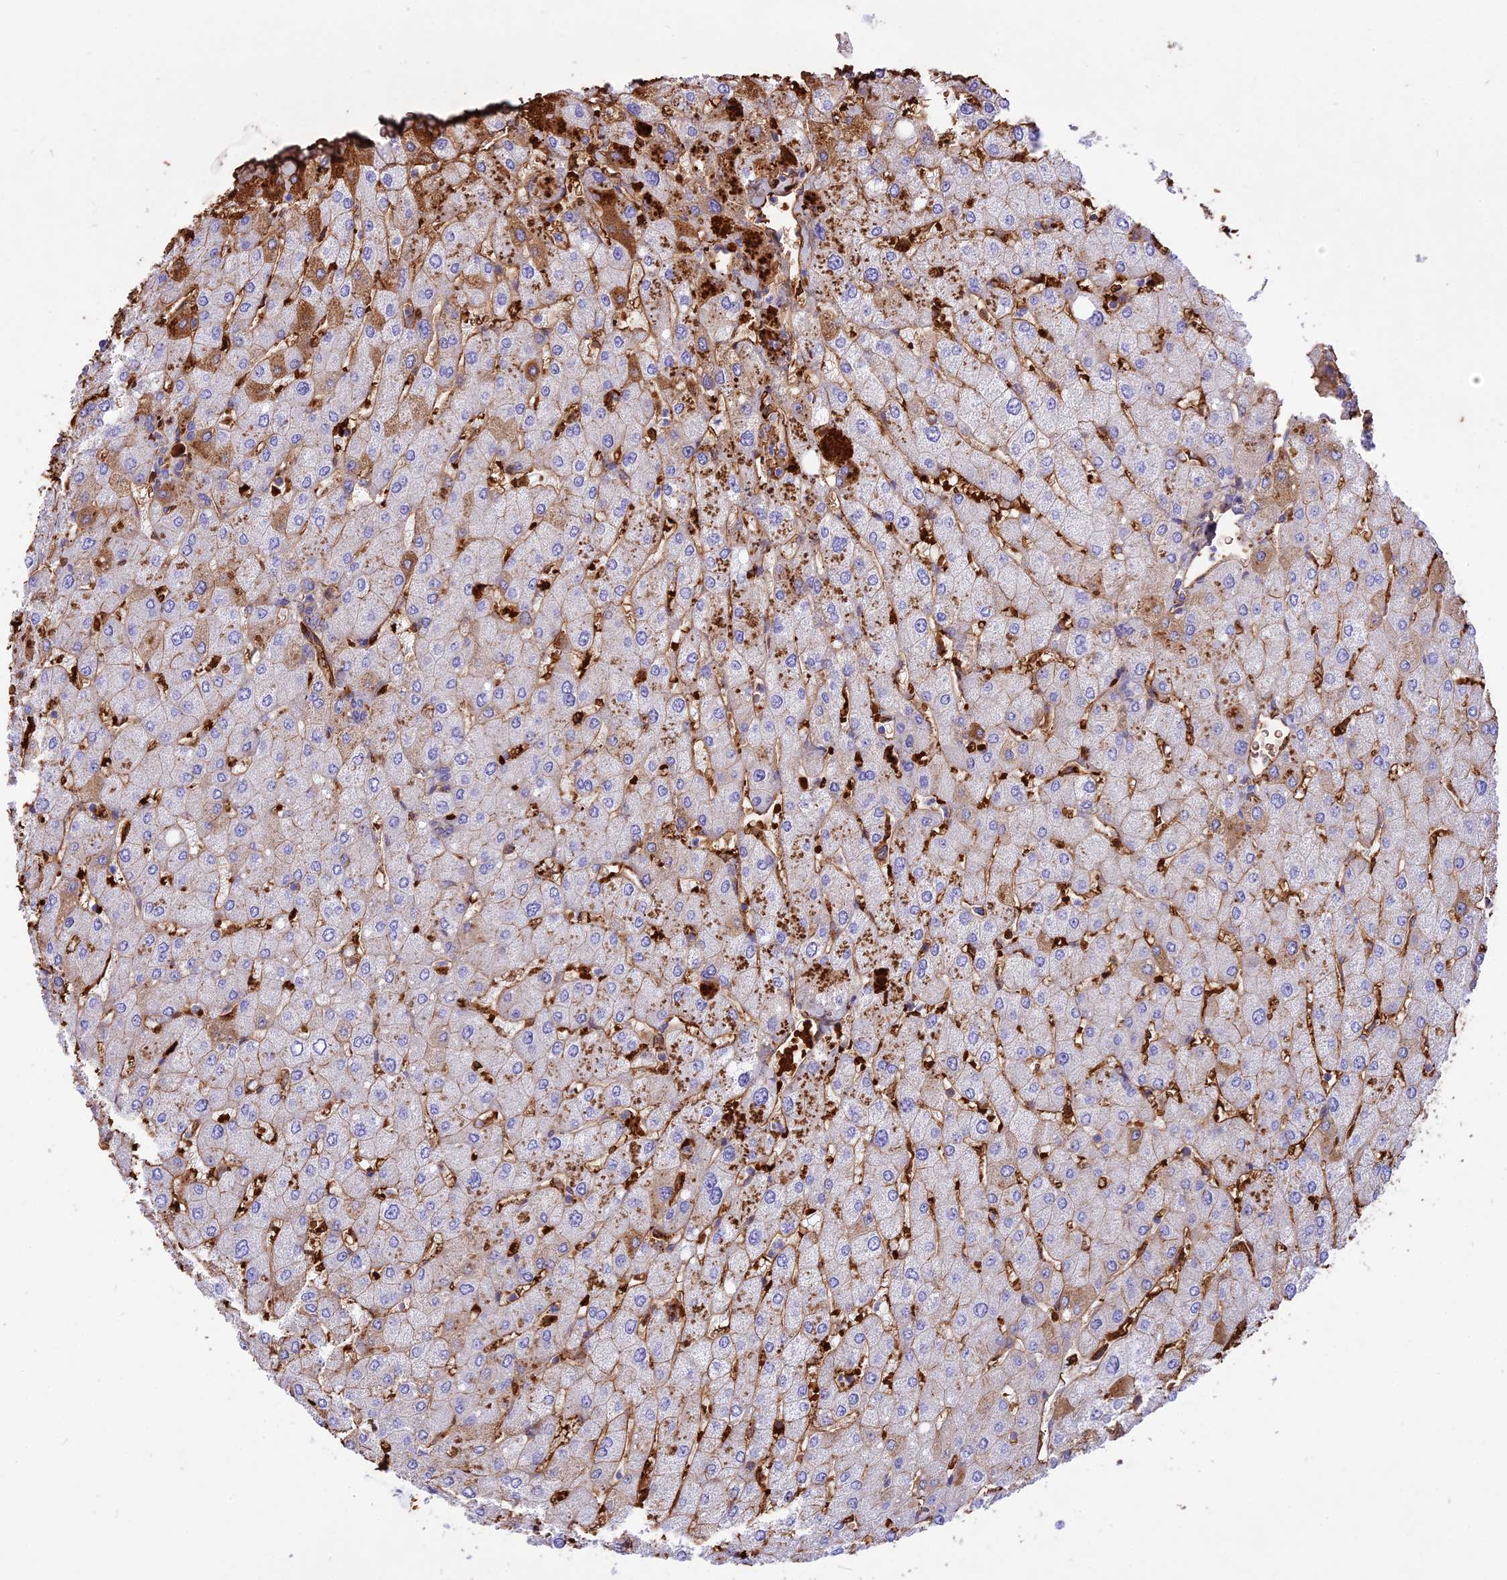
{"staining": {"intensity": "negative", "quantity": "none", "location": "none"}, "tissue": "liver", "cell_type": "Cholangiocytes", "image_type": "normal", "snomed": [{"axis": "morphology", "description": "Normal tissue, NOS"}, {"axis": "topography", "description": "Liver"}], "caption": "DAB (3,3'-diaminobenzidine) immunohistochemical staining of normal human liver displays no significant expression in cholangiocytes.", "gene": "TTC4", "patient": {"sex": "male", "age": 55}}